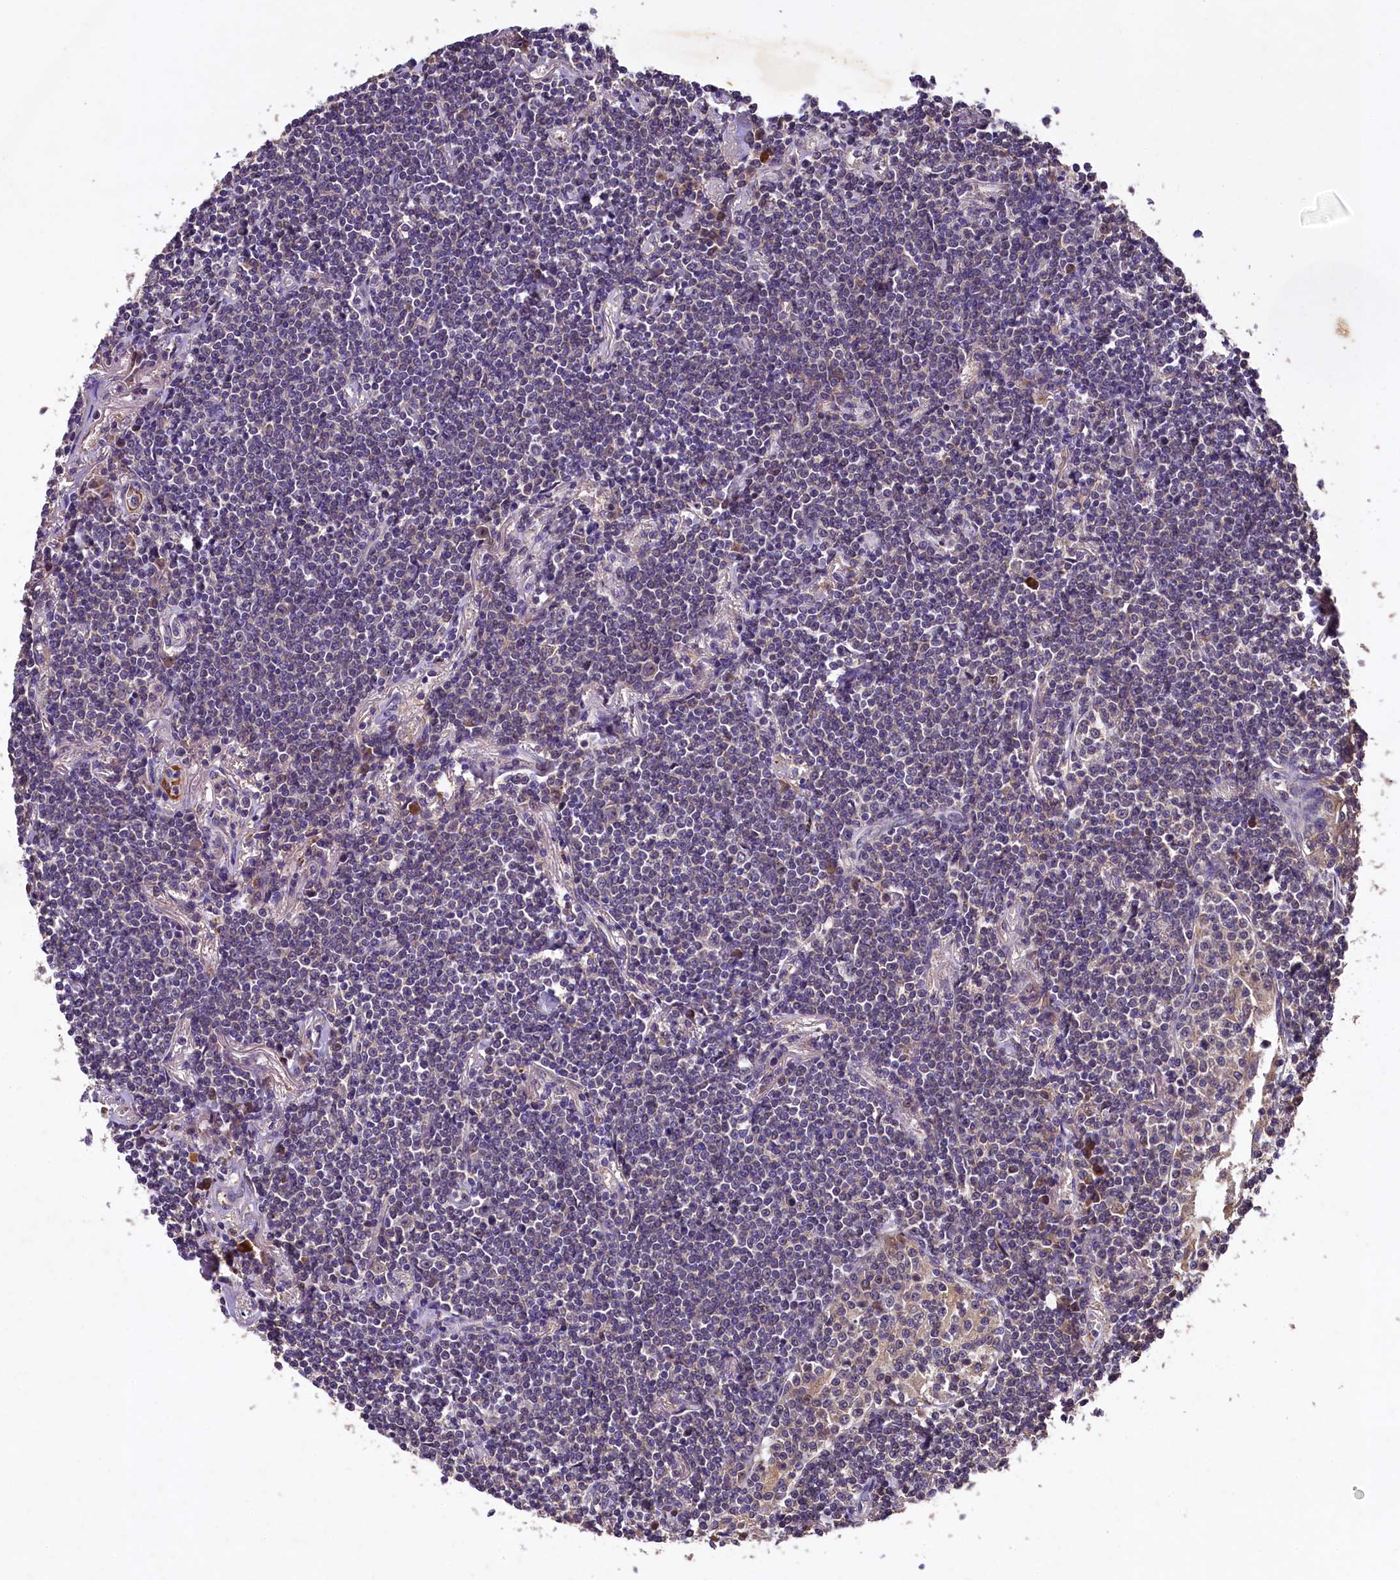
{"staining": {"intensity": "negative", "quantity": "none", "location": "none"}, "tissue": "lymphoma", "cell_type": "Tumor cells", "image_type": "cancer", "snomed": [{"axis": "morphology", "description": "Malignant lymphoma, non-Hodgkin's type, Low grade"}, {"axis": "topography", "description": "Lung"}], "caption": "This image is of low-grade malignant lymphoma, non-Hodgkin's type stained with immunohistochemistry to label a protein in brown with the nuclei are counter-stained blue. There is no staining in tumor cells.", "gene": "PLXNB1", "patient": {"sex": "female", "age": 71}}